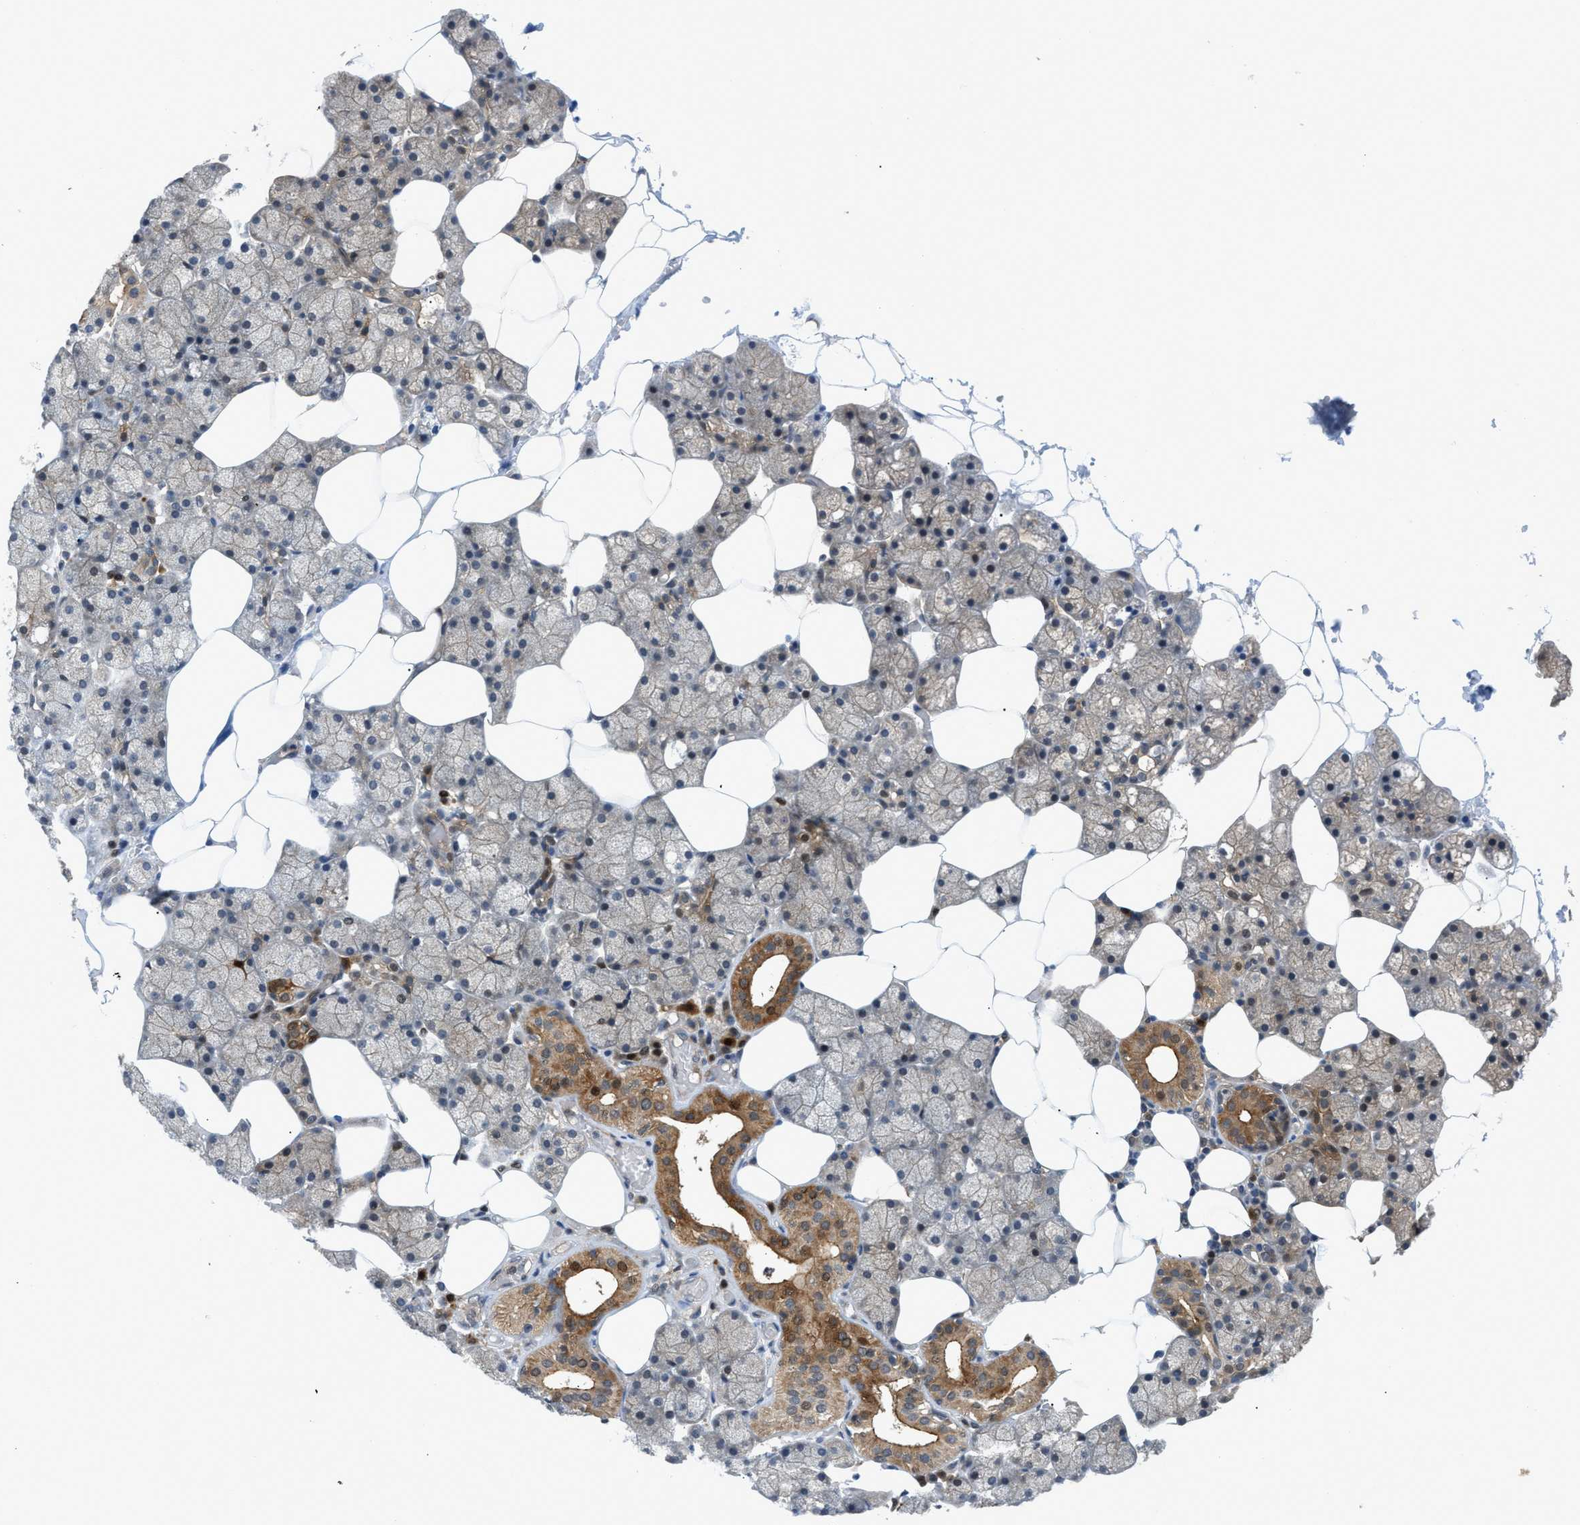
{"staining": {"intensity": "strong", "quantity": "<25%", "location": "cytoplasmic/membranous,nuclear"}, "tissue": "salivary gland", "cell_type": "Glandular cells", "image_type": "normal", "snomed": [{"axis": "morphology", "description": "Normal tissue, NOS"}, {"axis": "topography", "description": "Salivary gland"}], "caption": "Approximately <25% of glandular cells in unremarkable human salivary gland exhibit strong cytoplasmic/membranous,nuclear protein positivity as visualized by brown immunohistochemical staining.", "gene": "TRAK2", "patient": {"sex": "male", "age": 62}}